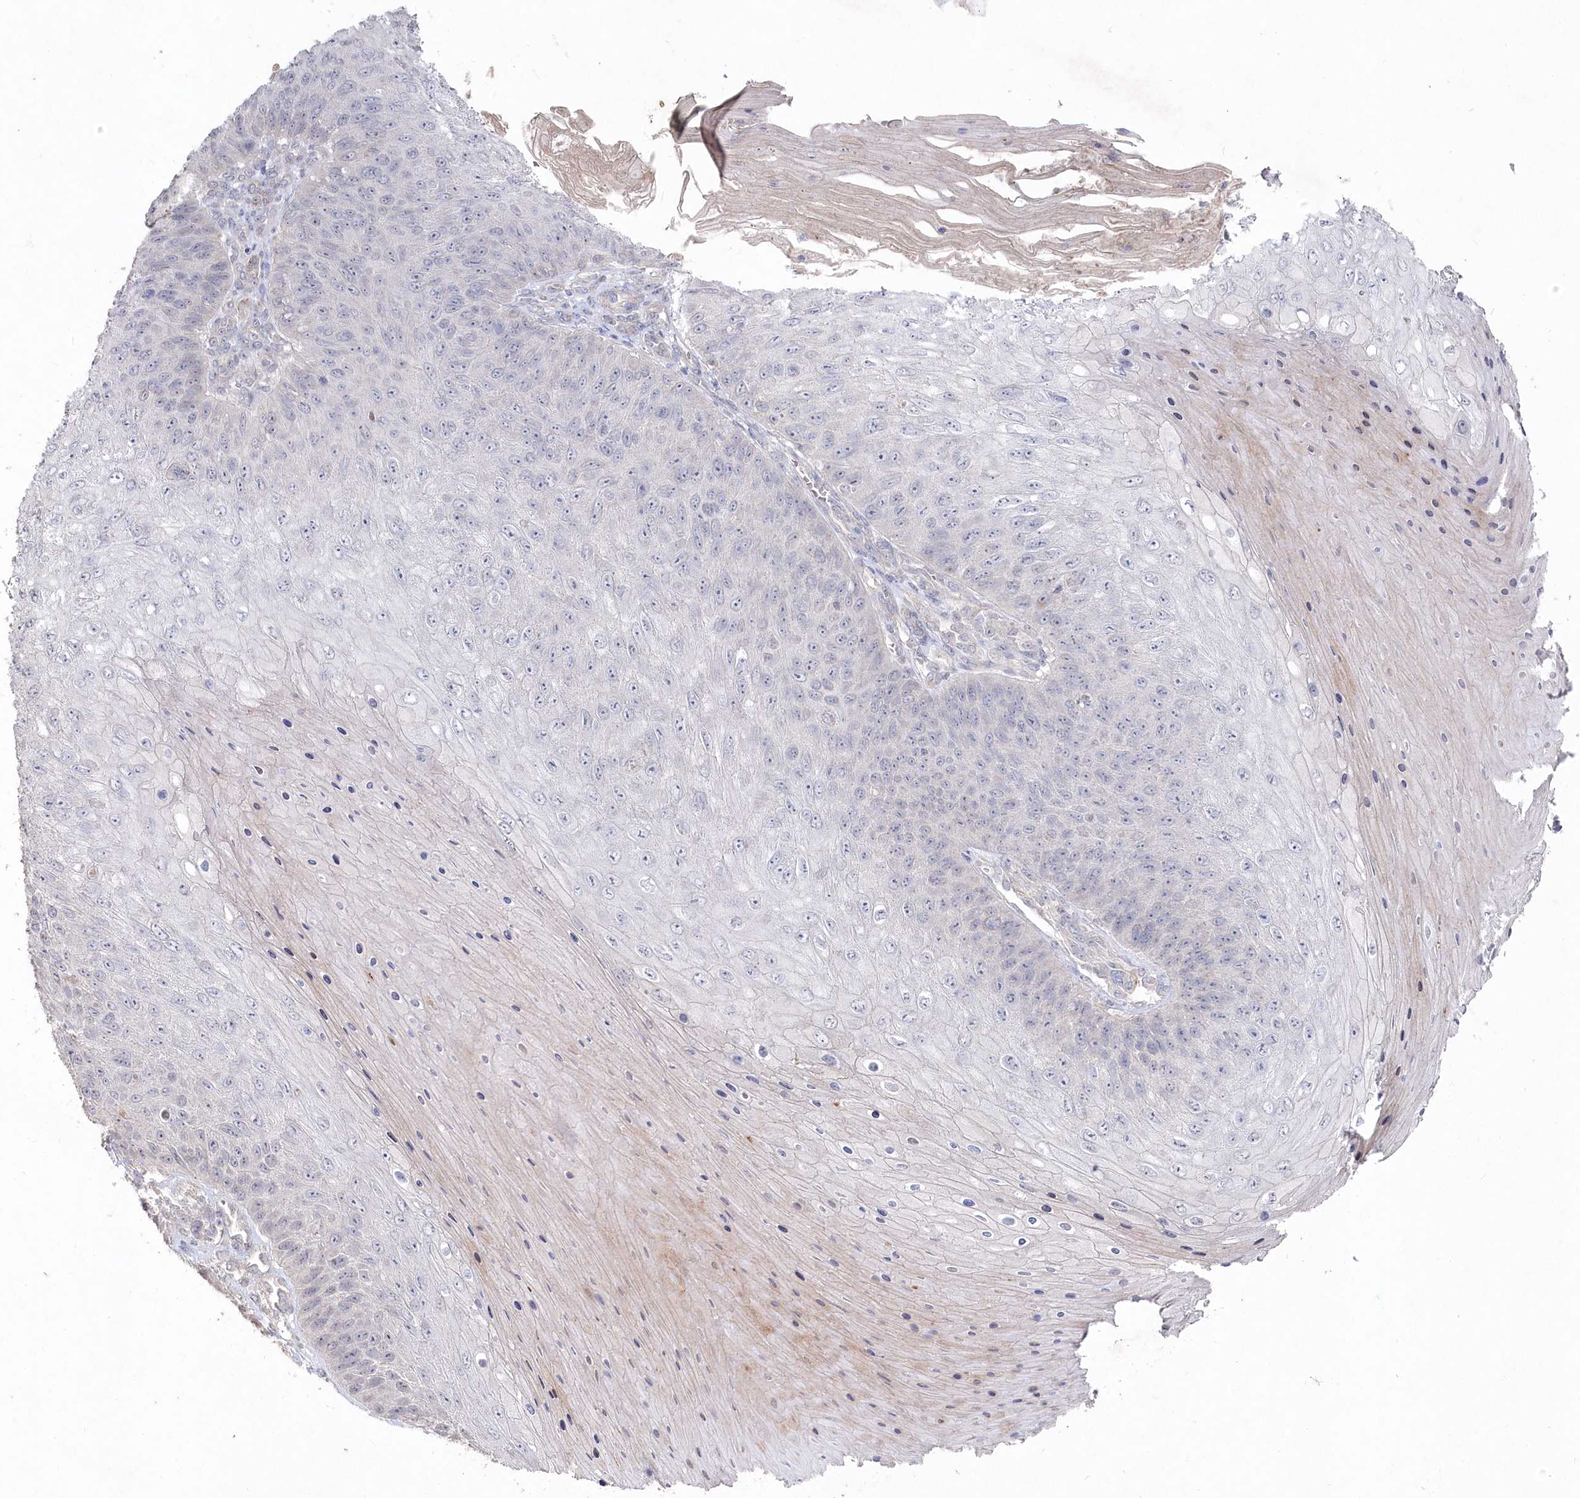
{"staining": {"intensity": "negative", "quantity": "none", "location": "none"}, "tissue": "skin cancer", "cell_type": "Tumor cells", "image_type": "cancer", "snomed": [{"axis": "morphology", "description": "Squamous cell carcinoma, NOS"}, {"axis": "topography", "description": "Skin"}], "caption": "The photomicrograph shows no staining of tumor cells in skin cancer (squamous cell carcinoma).", "gene": "TGFBRAP1", "patient": {"sex": "female", "age": 88}}